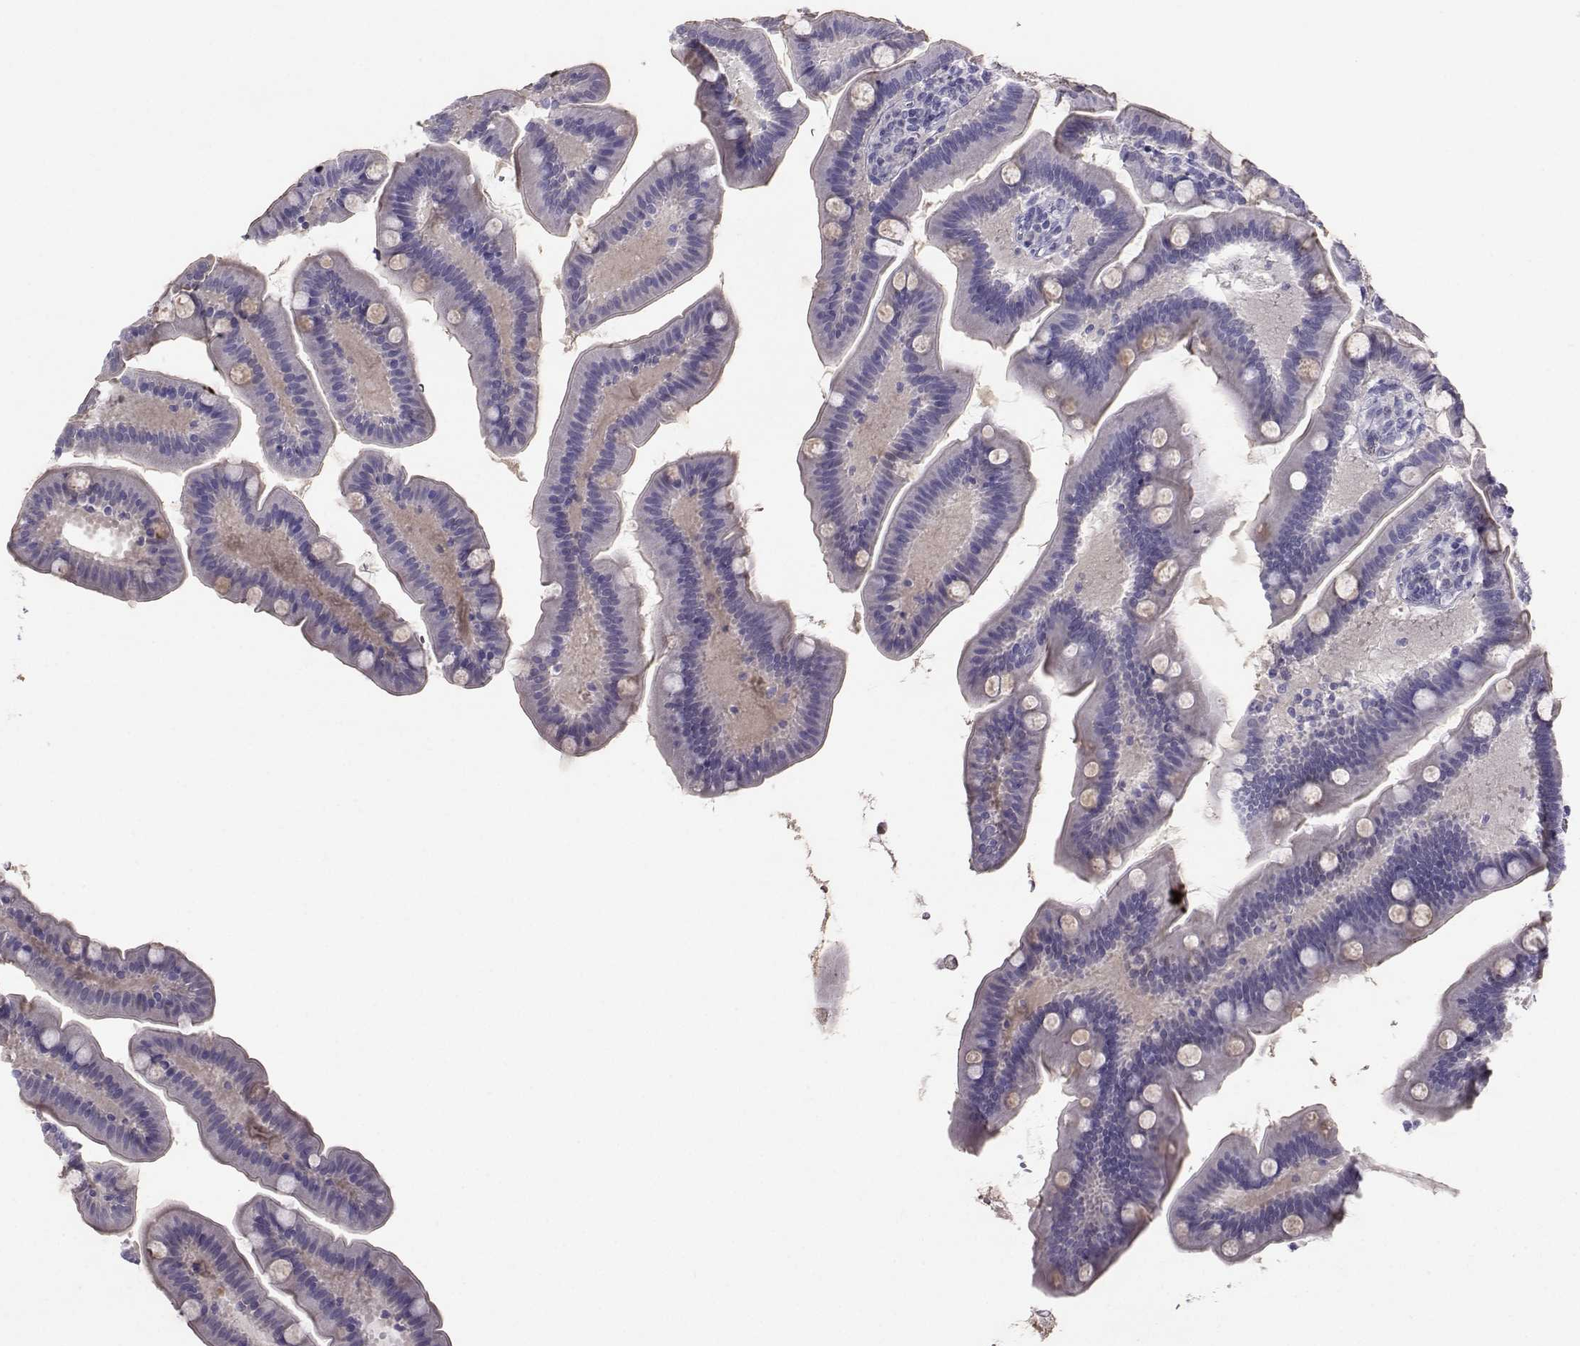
{"staining": {"intensity": "negative", "quantity": "none", "location": "none"}, "tissue": "small intestine", "cell_type": "Glandular cells", "image_type": "normal", "snomed": [{"axis": "morphology", "description": "Normal tissue, NOS"}, {"axis": "topography", "description": "Small intestine"}], "caption": "IHC photomicrograph of unremarkable small intestine: small intestine stained with DAB (3,3'-diaminobenzidine) exhibits no significant protein expression in glandular cells.", "gene": "PGK1", "patient": {"sex": "male", "age": 66}}